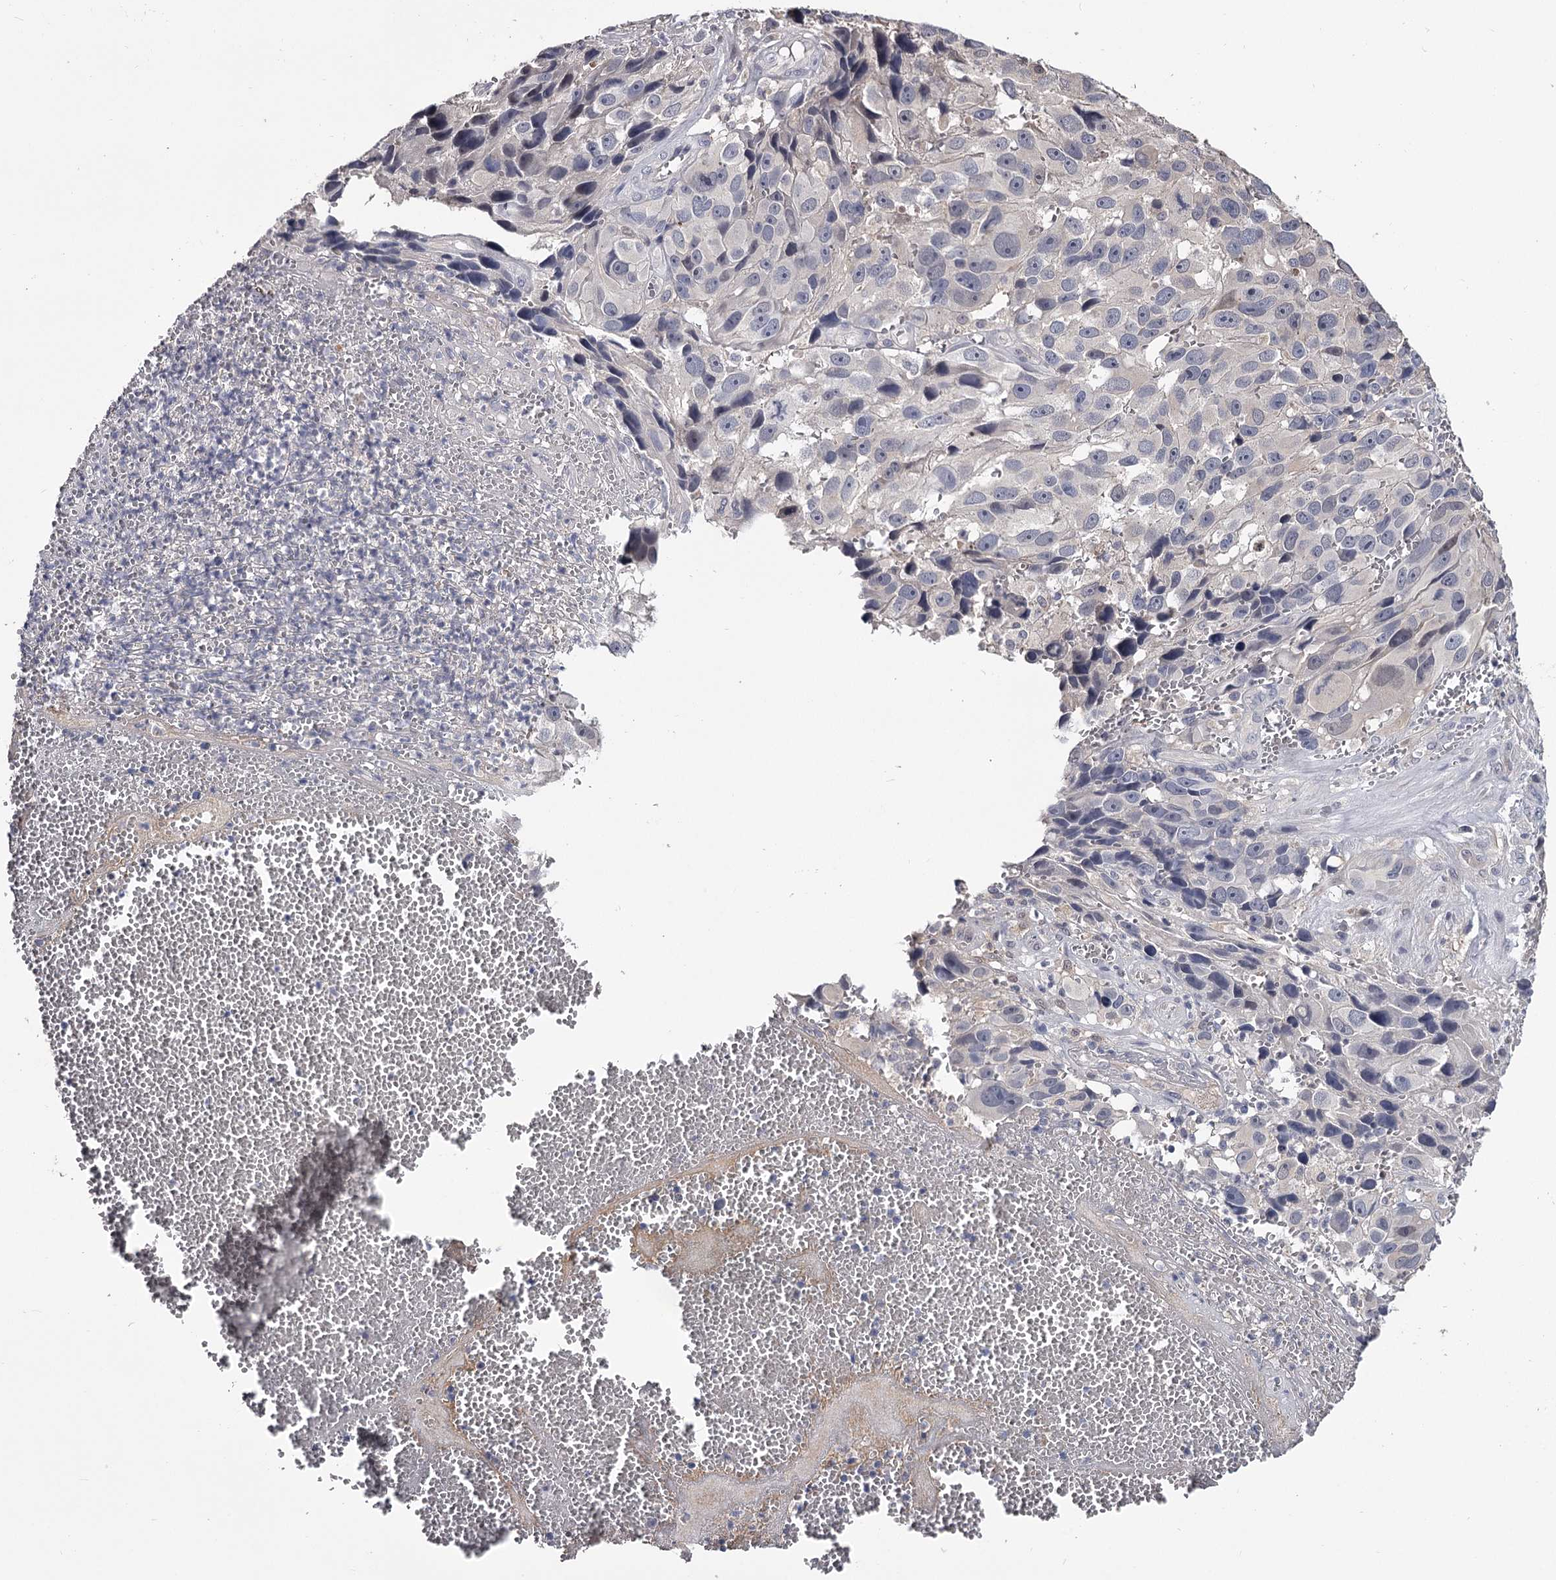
{"staining": {"intensity": "negative", "quantity": "none", "location": "none"}, "tissue": "melanoma", "cell_type": "Tumor cells", "image_type": "cancer", "snomed": [{"axis": "morphology", "description": "Malignant melanoma, NOS"}, {"axis": "topography", "description": "Skin"}], "caption": "Melanoma was stained to show a protein in brown. There is no significant staining in tumor cells.", "gene": "GSTO1", "patient": {"sex": "male", "age": 84}}